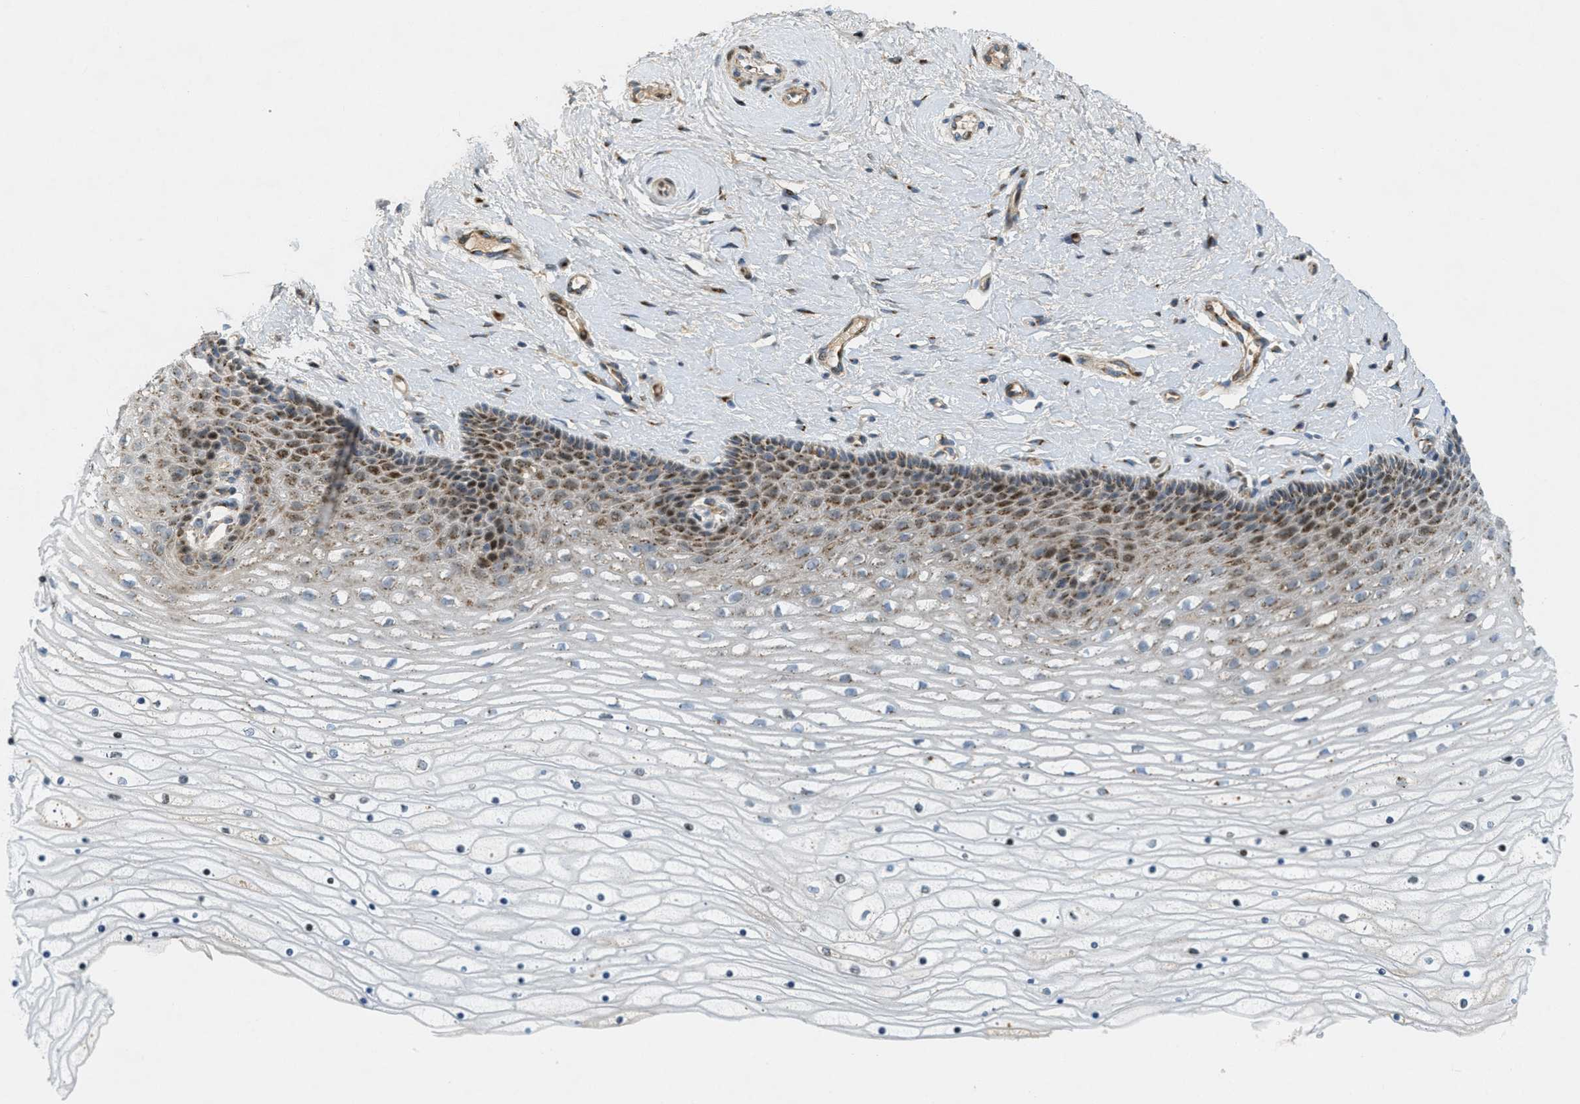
{"staining": {"intensity": "moderate", "quantity": ">75%", "location": "cytoplasmic/membranous"}, "tissue": "cervix", "cell_type": "Glandular cells", "image_type": "normal", "snomed": [{"axis": "morphology", "description": "Normal tissue, NOS"}, {"axis": "topography", "description": "Cervix"}], "caption": "DAB immunohistochemical staining of normal cervix demonstrates moderate cytoplasmic/membranous protein expression in about >75% of glandular cells.", "gene": "ZFPL1", "patient": {"sex": "female", "age": 39}}